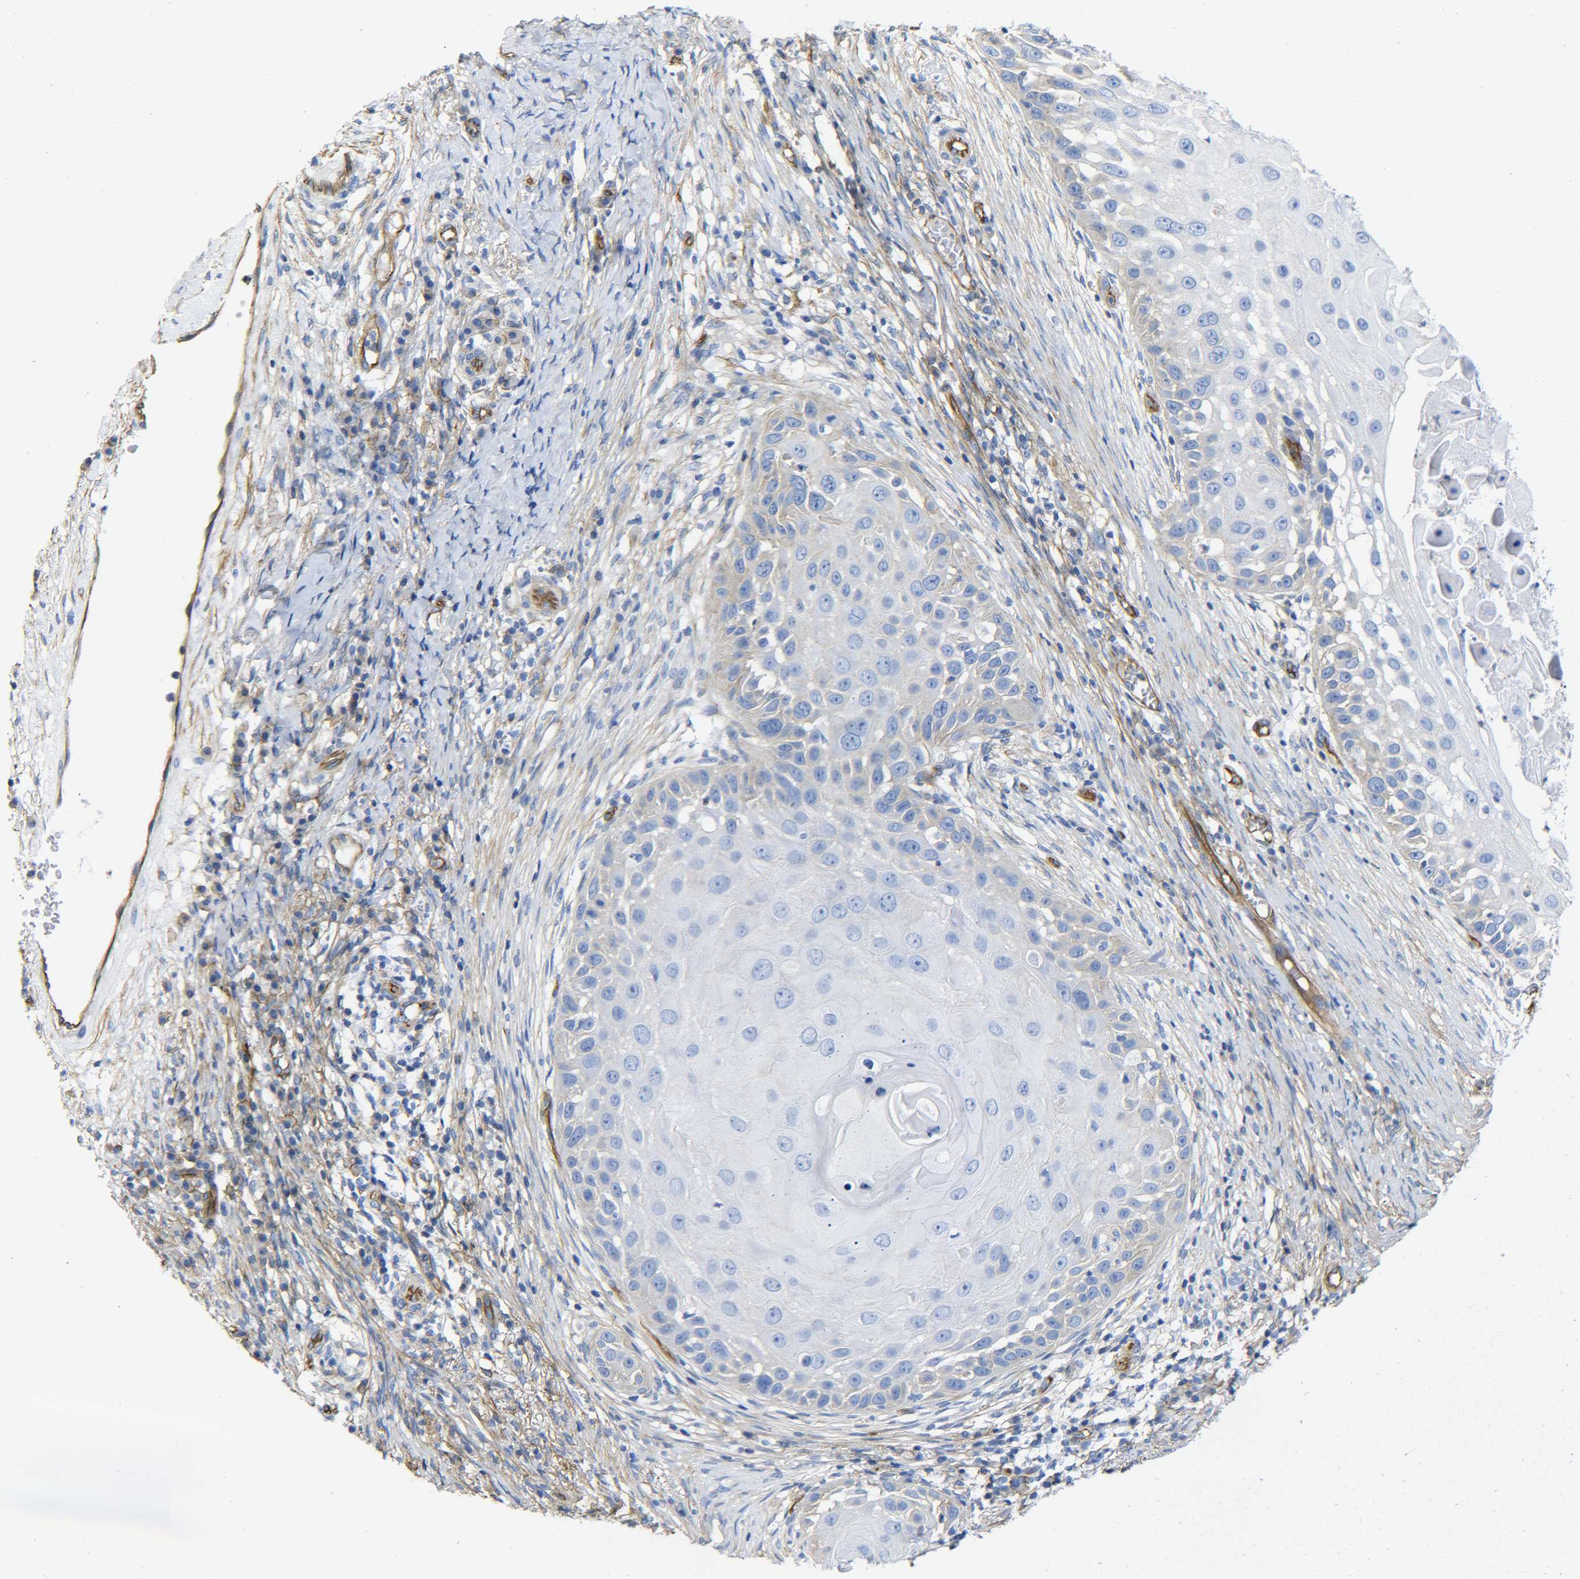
{"staining": {"intensity": "weak", "quantity": "25%-75%", "location": "cytoplasmic/membranous"}, "tissue": "skin cancer", "cell_type": "Tumor cells", "image_type": "cancer", "snomed": [{"axis": "morphology", "description": "Squamous cell carcinoma, NOS"}, {"axis": "topography", "description": "Skin"}], "caption": "Squamous cell carcinoma (skin) was stained to show a protein in brown. There is low levels of weak cytoplasmic/membranous positivity in about 25%-75% of tumor cells. (IHC, brightfield microscopy, high magnification).", "gene": "SPTBN1", "patient": {"sex": "female", "age": 44}}